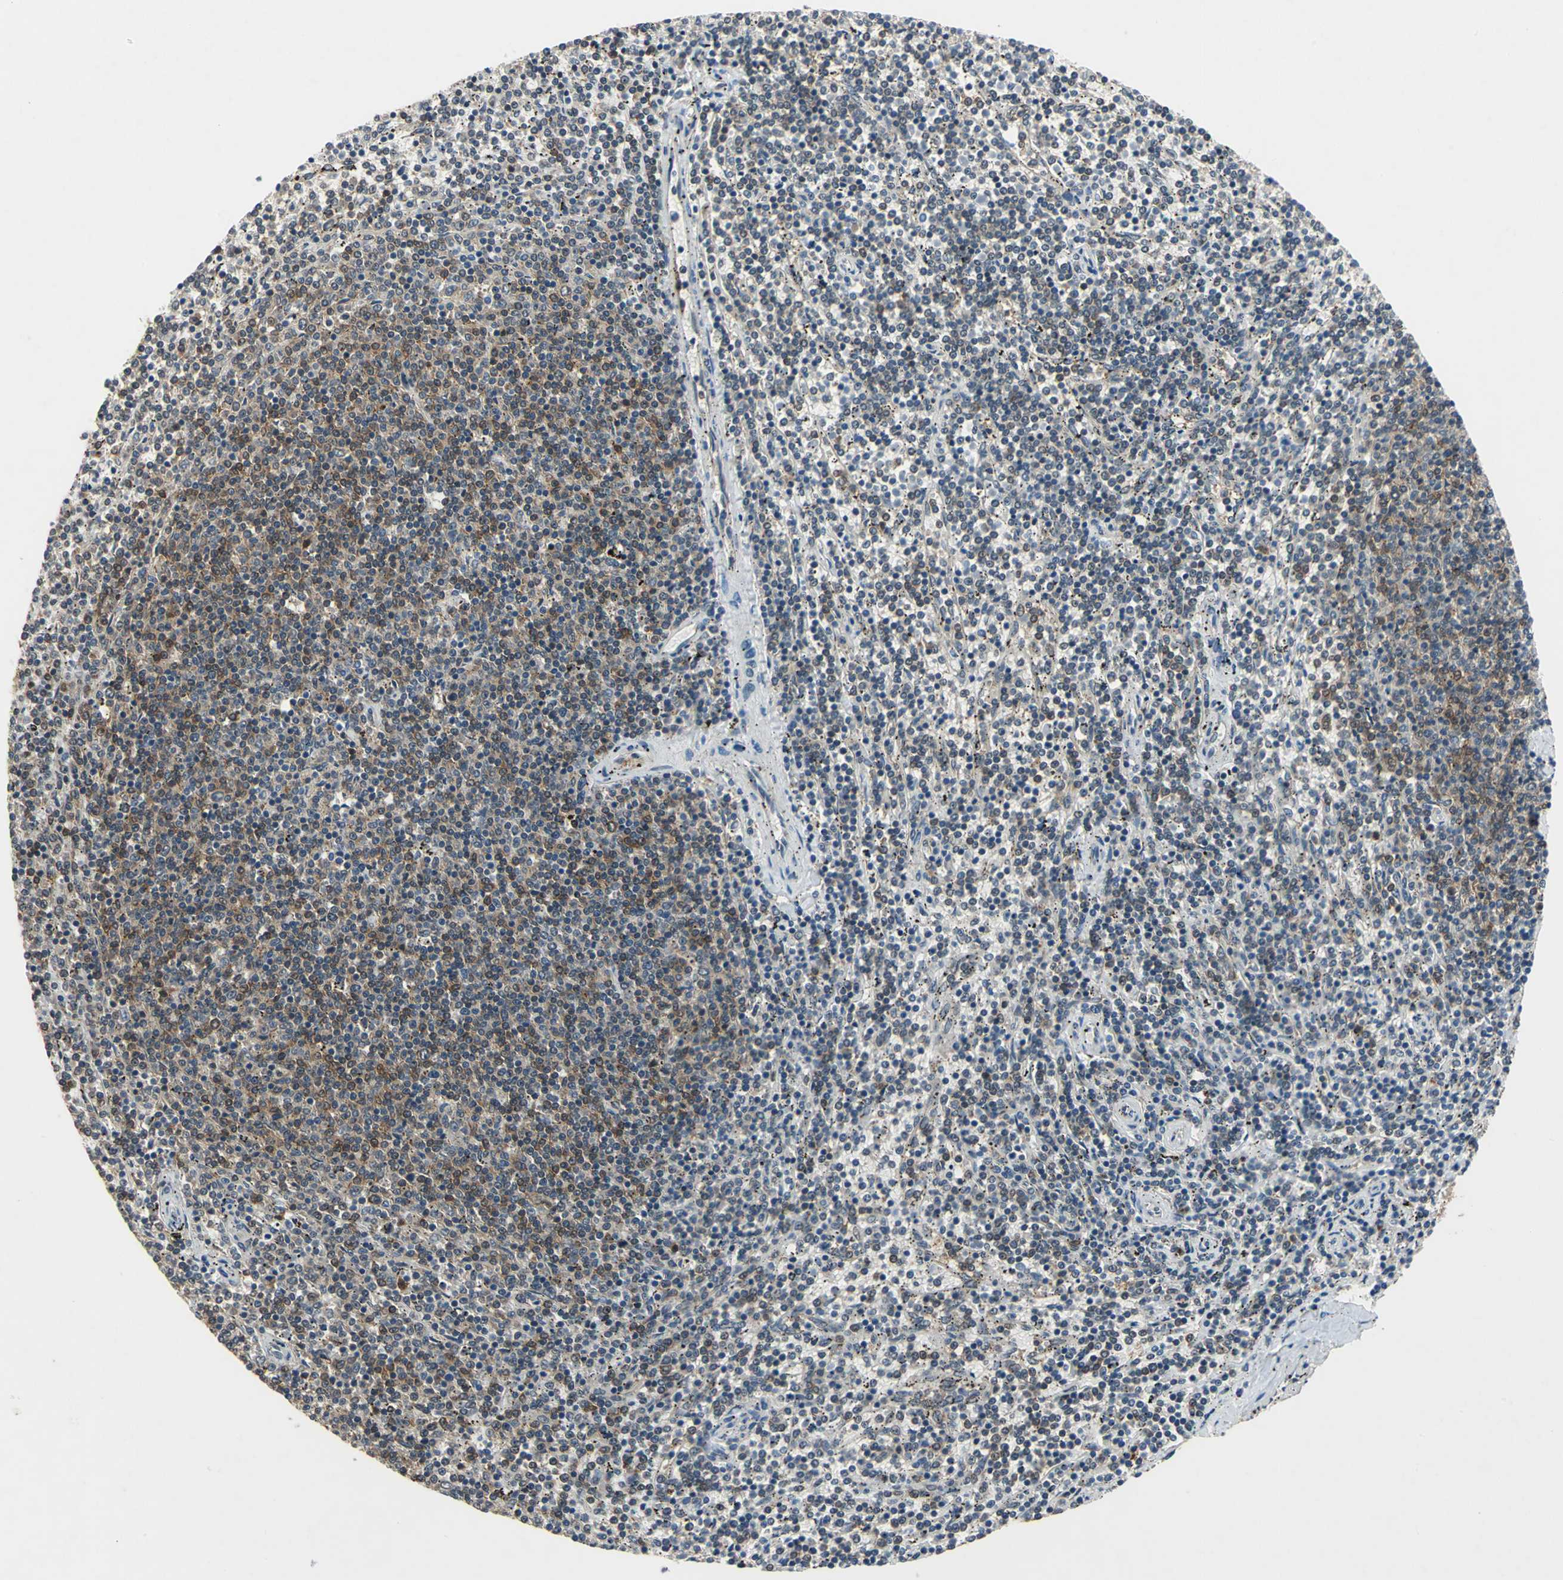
{"staining": {"intensity": "moderate", "quantity": "25%-75%", "location": "cytoplasmic/membranous"}, "tissue": "lymphoma", "cell_type": "Tumor cells", "image_type": "cancer", "snomed": [{"axis": "morphology", "description": "Malignant lymphoma, non-Hodgkin's type, Low grade"}, {"axis": "topography", "description": "Spleen"}], "caption": "A high-resolution histopathology image shows IHC staining of low-grade malignant lymphoma, non-Hodgkin's type, which reveals moderate cytoplasmic/membranous positivity in approximately 25%-75% of tumor cells.", "gene": "NFKBIE", "patient": {"sex": "female", "age": 50}}